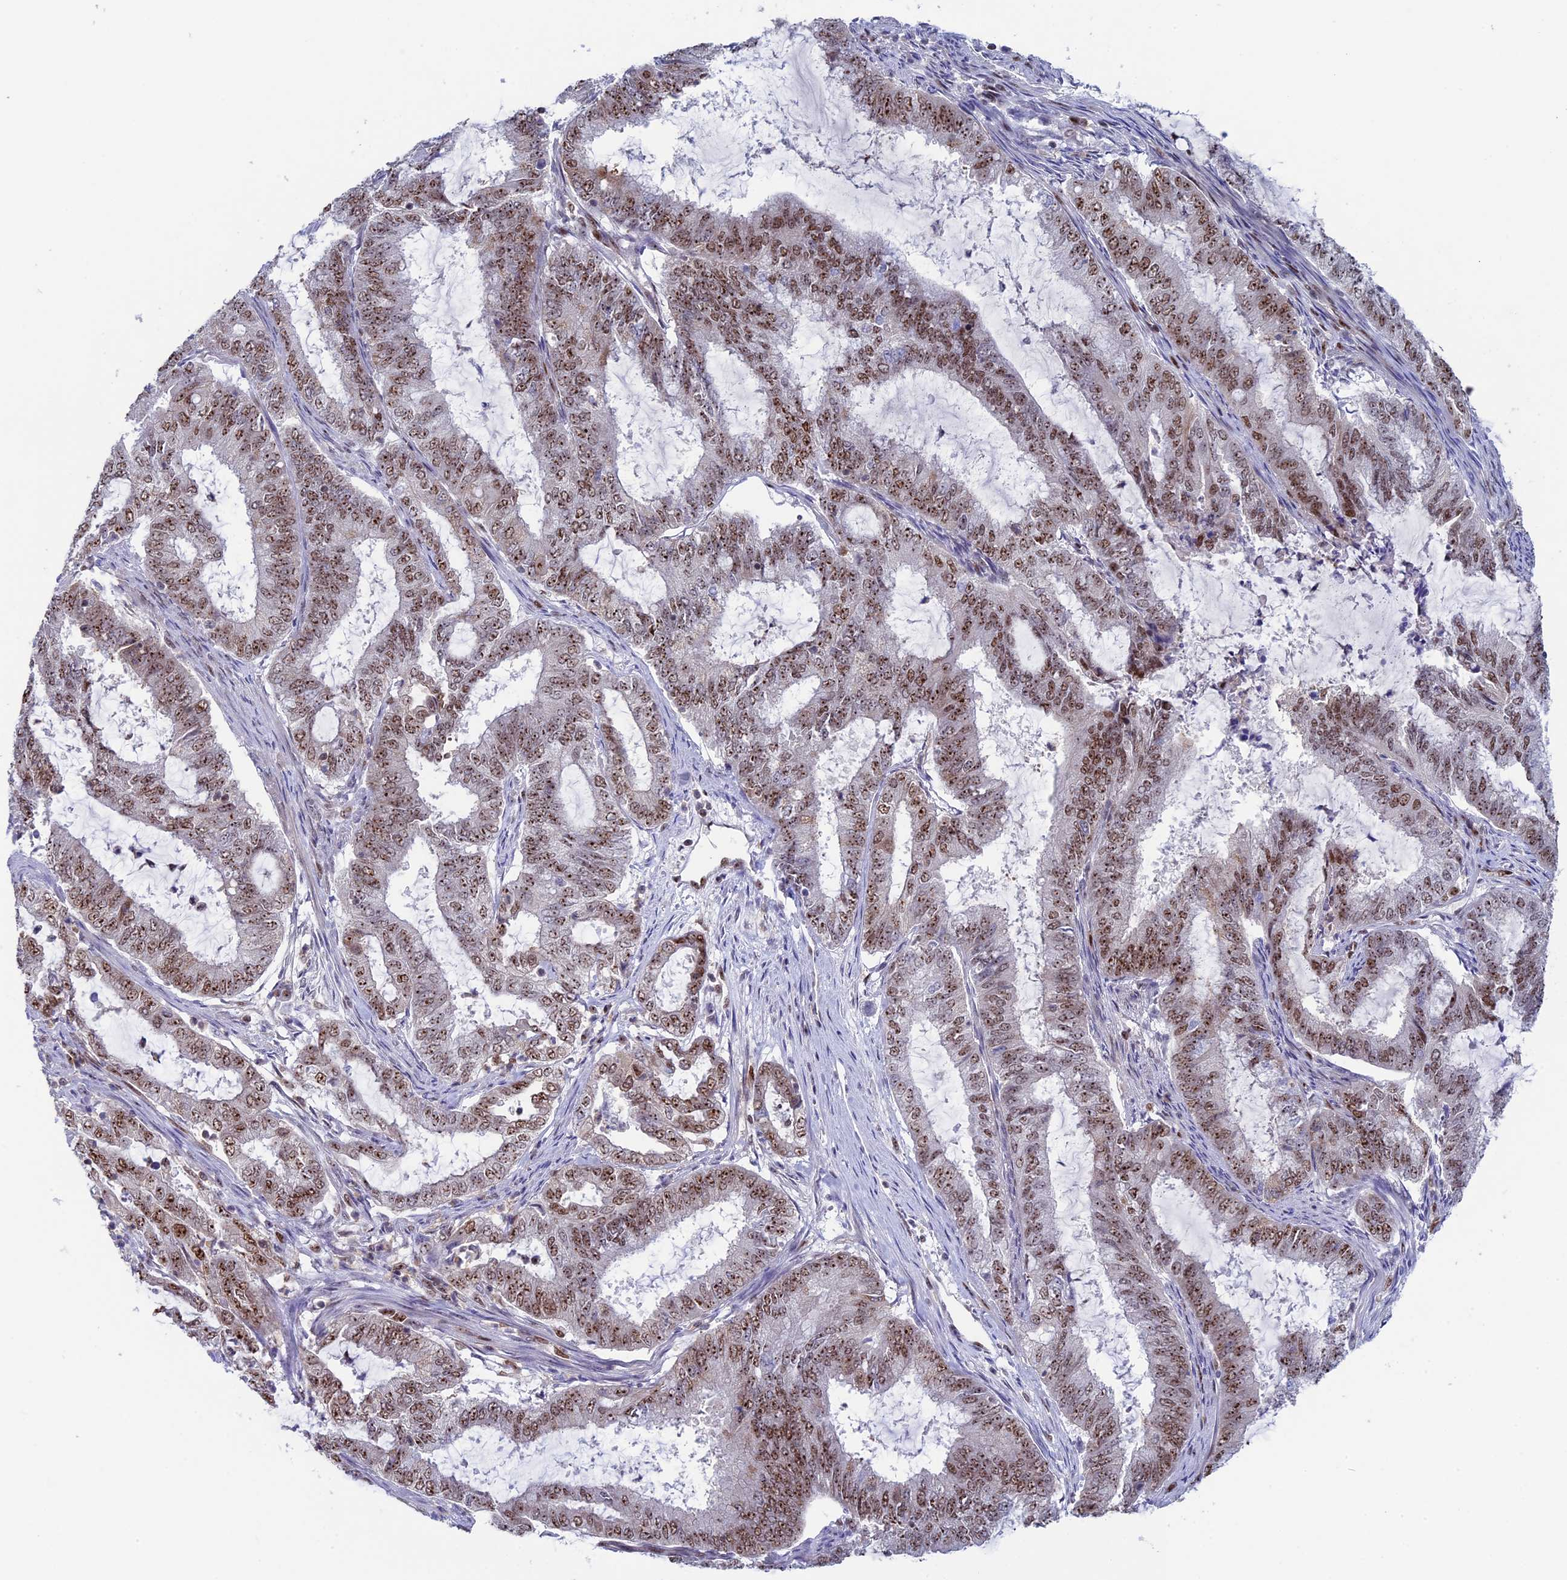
{"staining": {"intensity": "moderate", "quantity": ">75%", "location": "nuclear"}, "tissue": "endometrial cancer", "cell_type": "Tumor cells", "image_type": "cancer", "snomed": [{"axis": "morphology", "description": "Adenocarcinoma, NOS"}, {"axis": "topography", "description": "Endometrium"}], "caption": "The histopathology image demonstrates staining of endometrial cancer, revealing moderate nuclear protein positivity (brown color) within tumor cells.", "gene": "CCDC86", "patient": {"sex": "female", "age": 51}}